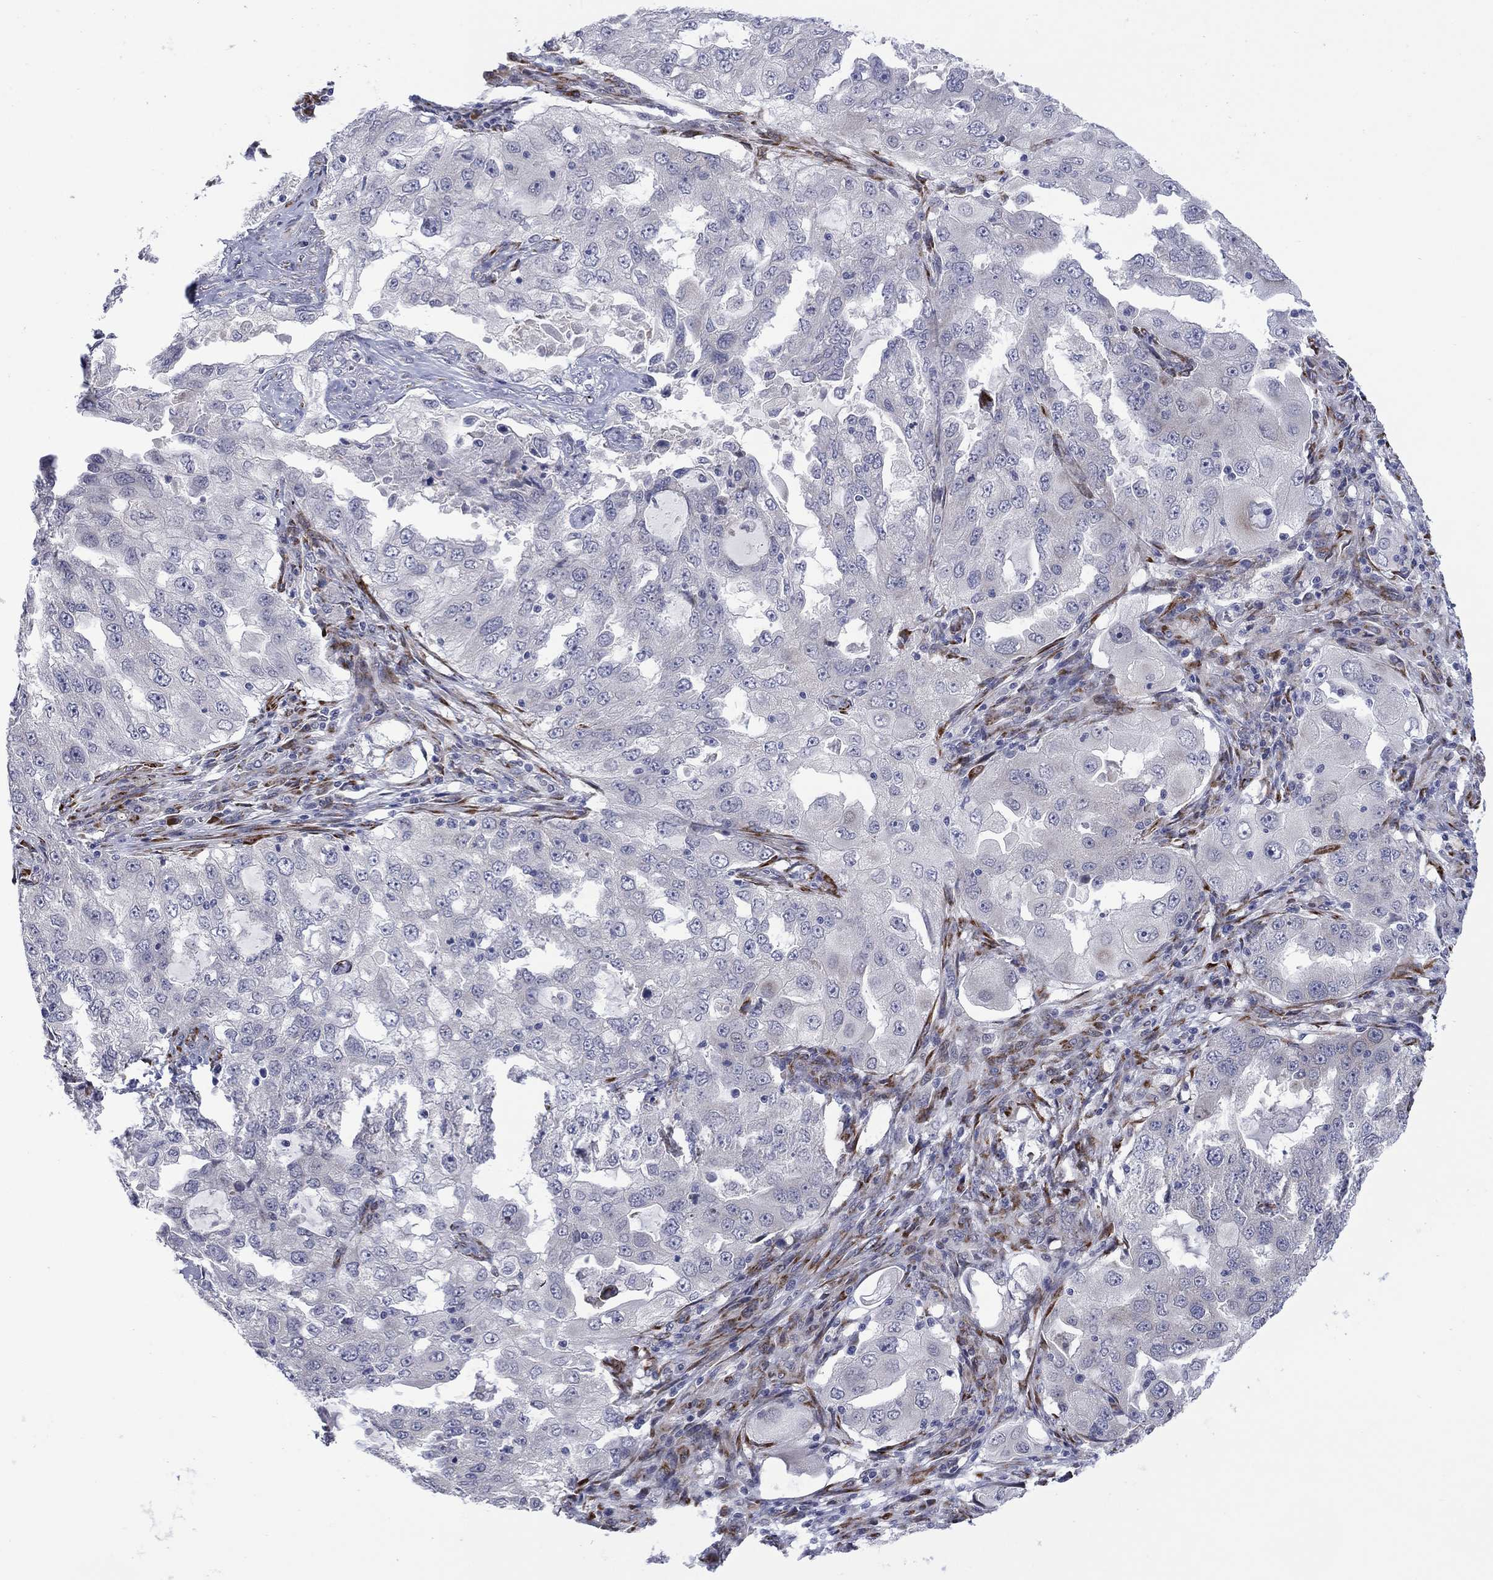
{"staining": {"intensity": "negative", "quantity": "none", "location": "none"}, "tissue": "lung cancer", "cell_type": "Tumor cells", "image_type": "cancer", "snomed": [{"axis": "morphology", "description": "Adenocarcinoma, NOS"}, {"axis": "topography", "description": "Lung"}], "caption": "A histopathology image of lung cancer stained for a protein displays no brown staining in tumor cells.", "gene": "TTC21B", "patient": {"sex": "female", "age": 61}}